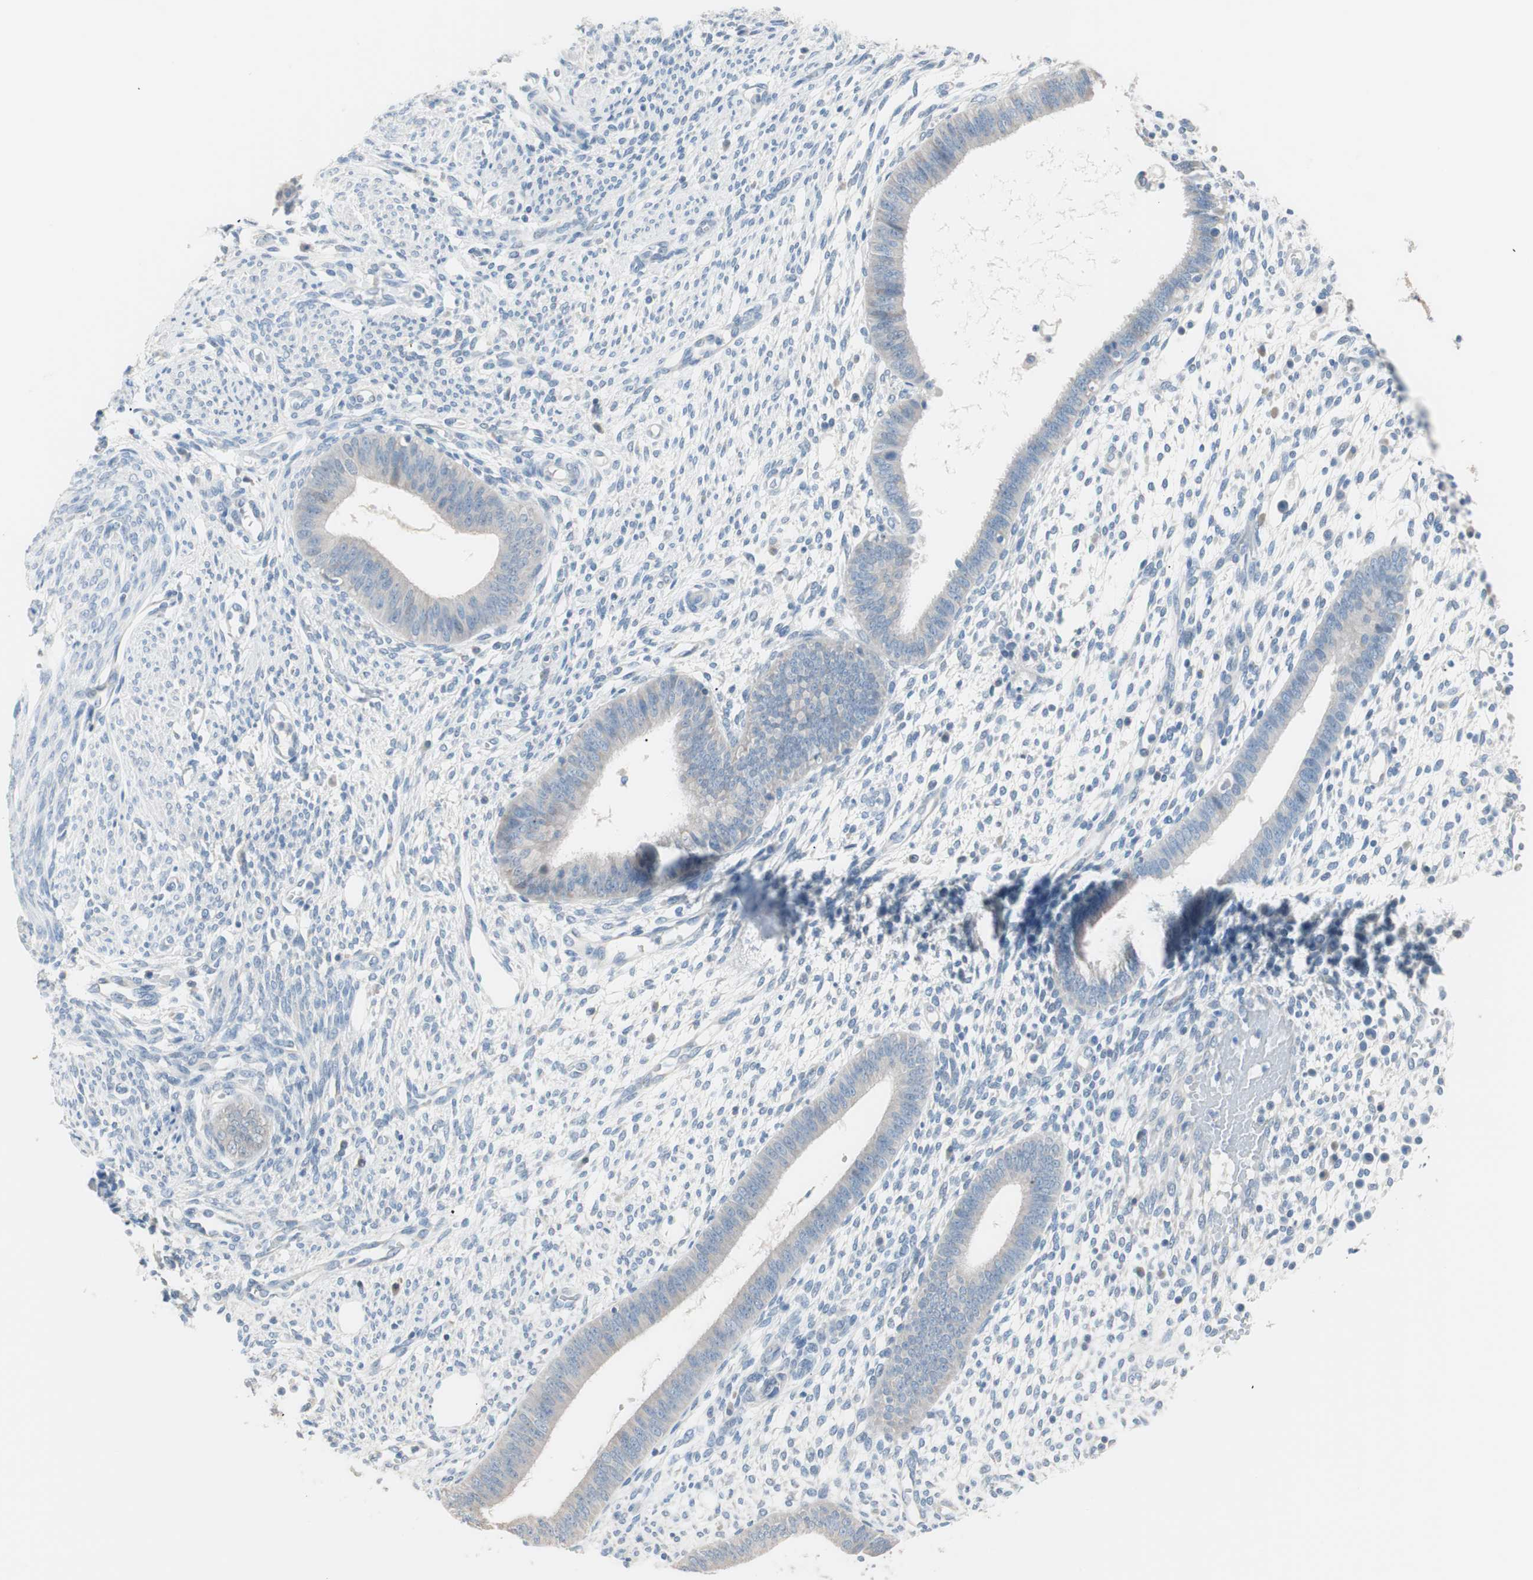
{"staining": {"intensity": "negative", "quantity": "none", "location": "none"}, "tissue": "endometrium", "cell_type": "Cells in endometrial stroma", "image_type": "normal", "snomed": [{"axis": "morphology", "description": "Normal tissue, NOS"}, {"axis": "topography", "description": "Endometrium"}], "caption": "This is an immunohistochemistry image of normal endometrium. There is no positivity in cells in endometrial stroma.", "gene": "VIL1", "patient": {"sex": "female", "age": 35}}